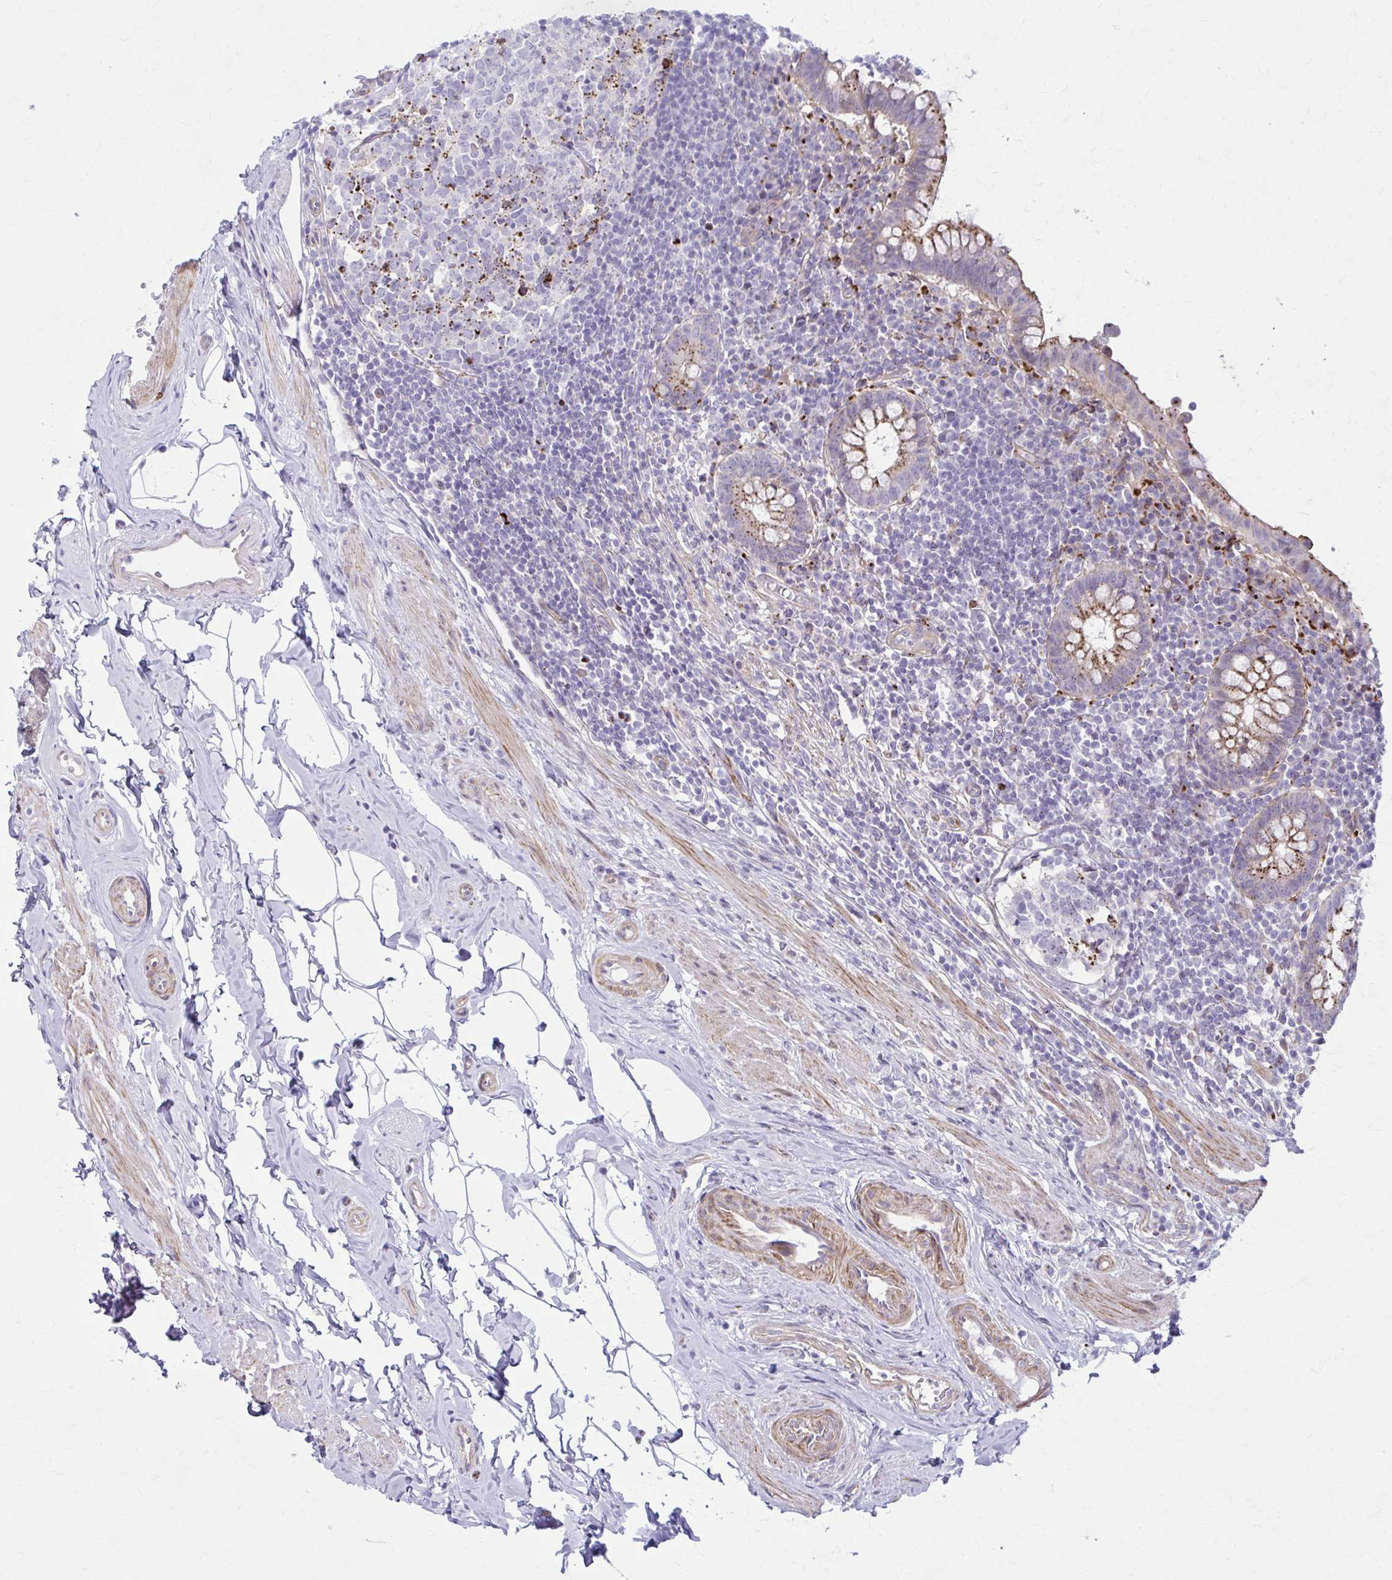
{"staining": {"intensity": "moderate", "quantity": ">75%", "location": "cytoplasmic/membranous"}, "tissue": "appendix", "cell_type": "Glandular cells", "image_type": "normal", "snomed": [{"axis": "morphology", "description": "Normal tissue, NOS"}, {"axis": "topography", "description": "Appendix"}], "caption": "Moderate cytoplasmic/membranous expression for a protein is identified in about >75% of glandular cells of unremarkable appendix using IHC.", "gene": "LRRC4B", "patient": {"sex": "female", "age": 56}}